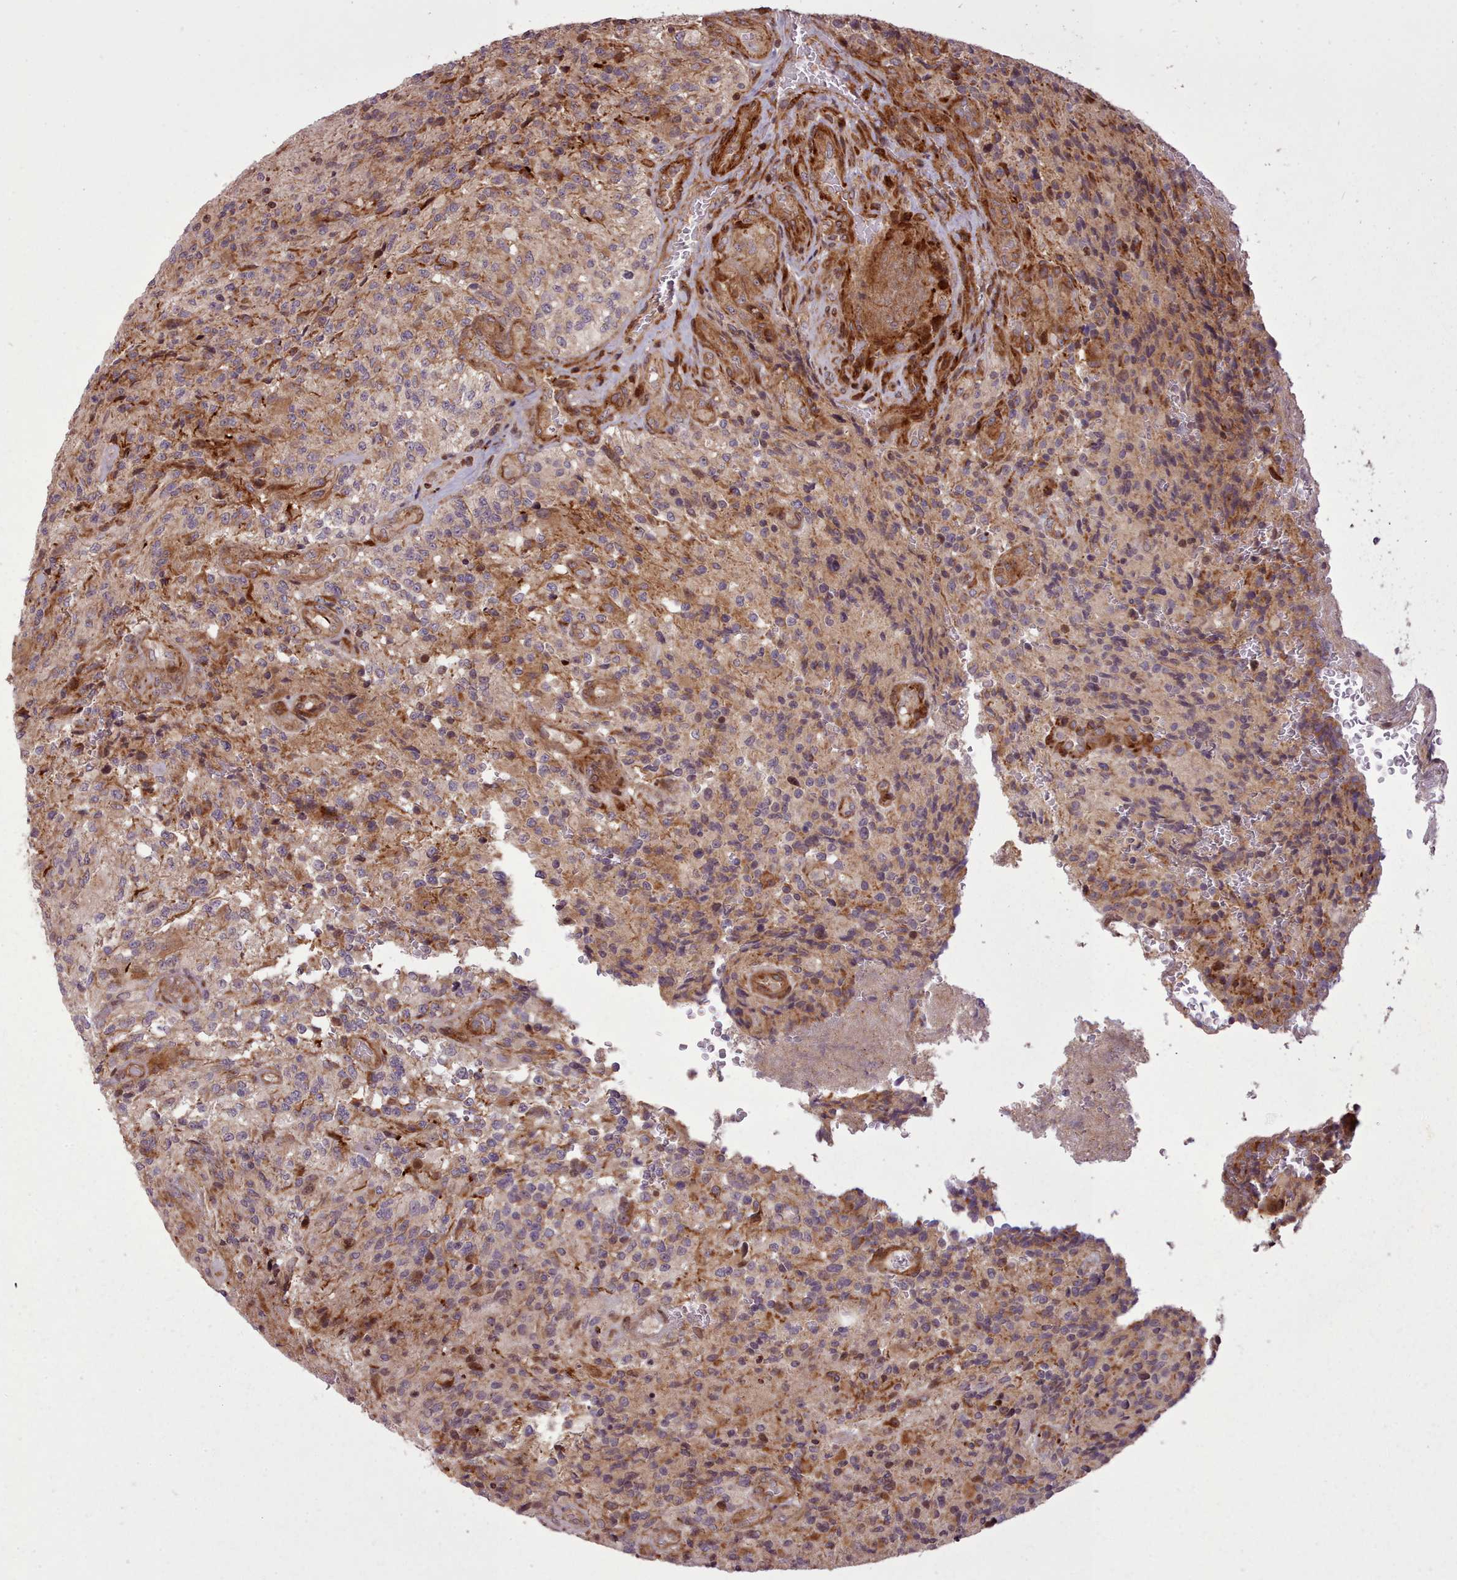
{"staining": {"intensity": "strong", "quantity": "<25%", "location": "cytoplasmic/membranous,nuclear"}, "tissue": "glioma", "cell_type": "Tumor cells", "image_type": "cancer", "snomed": [{"axis": "morphology", "description": "Normal tissue, NOS"}, {"axis": "morphology", "description": "Glioma, malignant, High grade"}, {"axis": "topography", "description": "Cerebral cortex"}], "caption": "This is an image of immunohistochemistry (IHC) staining of glioma, which shows strong positivity in the cytoplasmic/membranous and nuclear of tumor cells.", "gene": "NLRP7", "patient": {"sex": "male", "age": 56}}